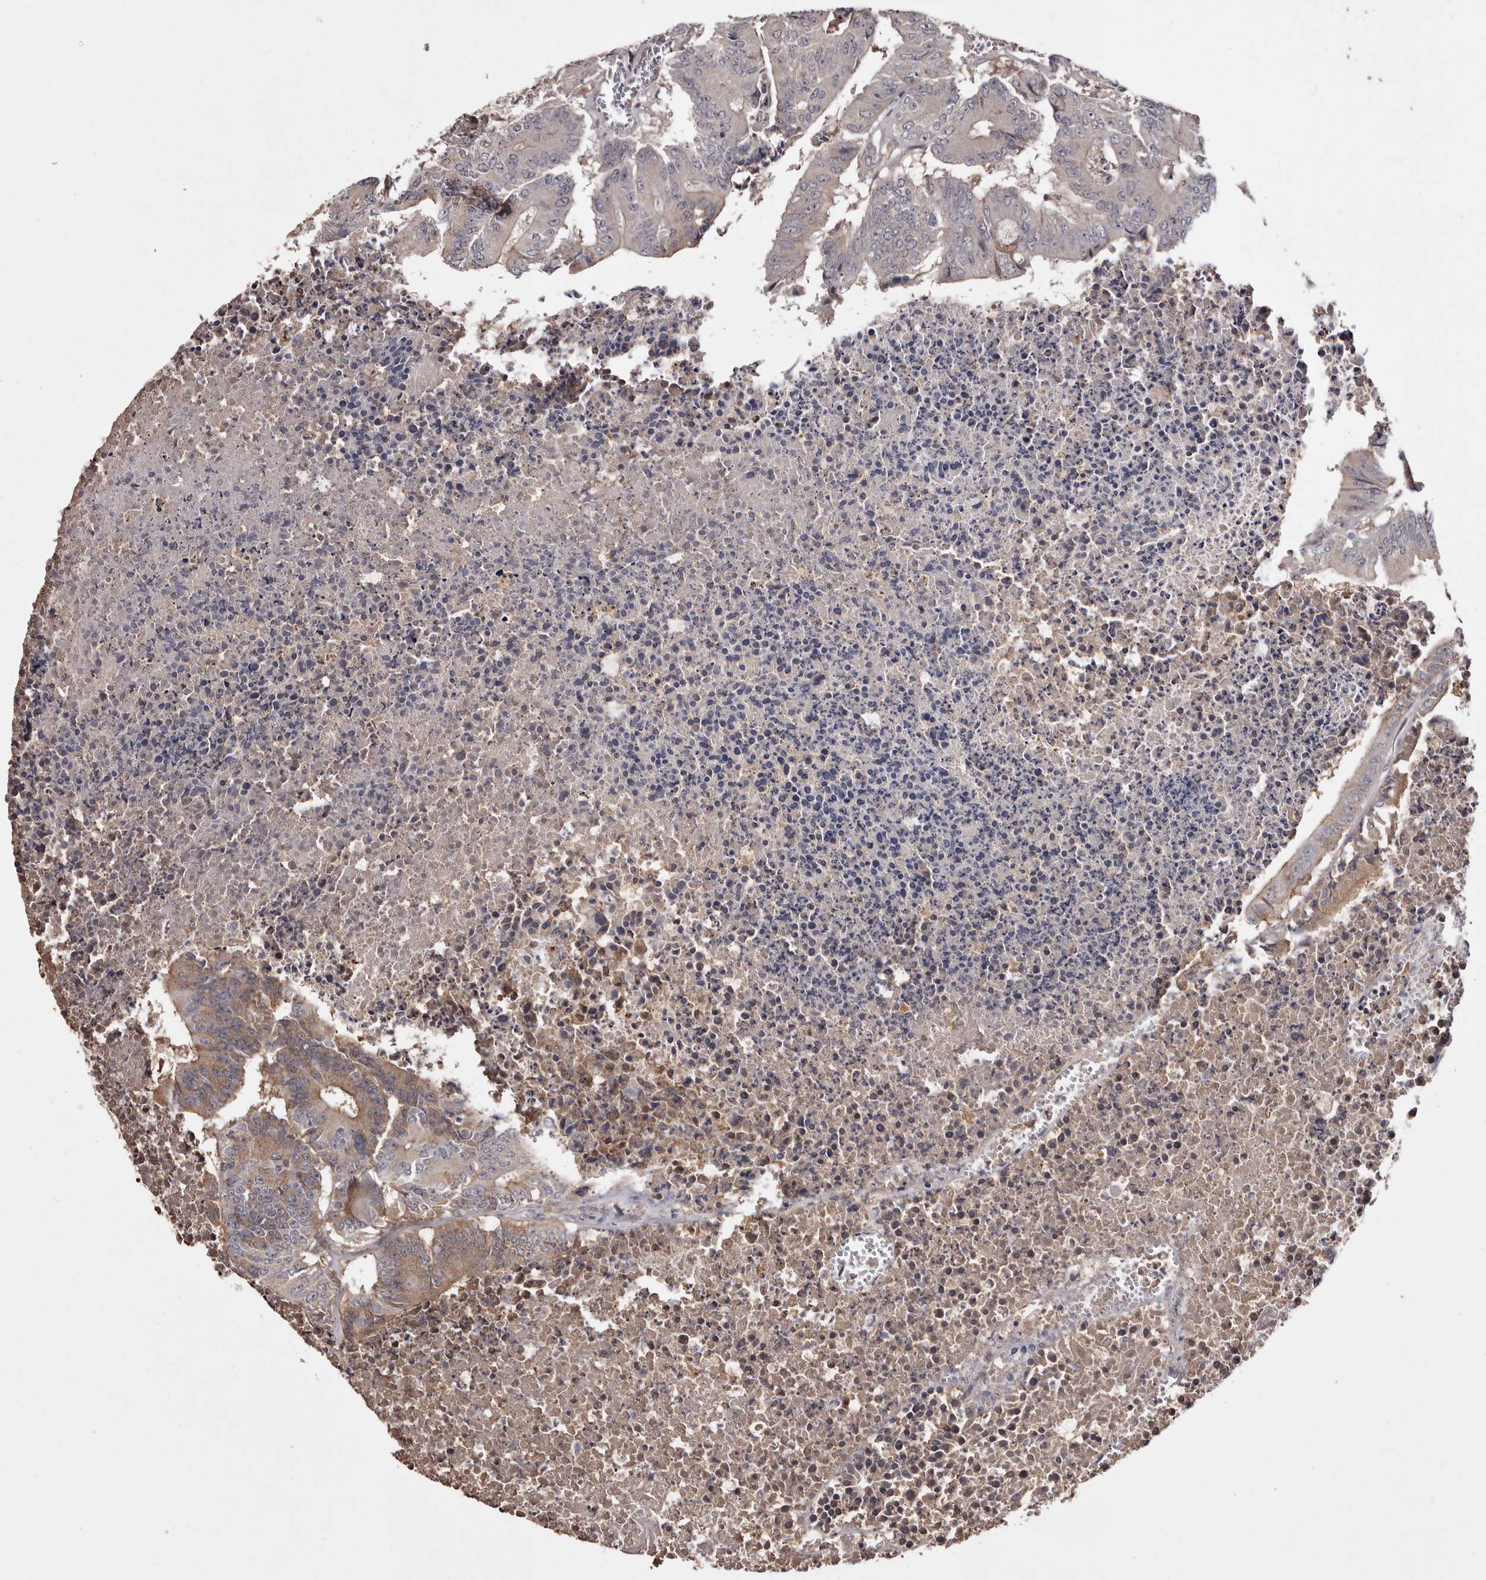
{"staining": {"intensity": "moderate", "quantity": "<25%", "location": "cytoplasmic/membranous"}, "tissue": "colorectal cancer", "cell_type": "Tumor cells", "image_type": "cancer", "snomed": [{"axis": "morphology", "description": "Adenocarcinoma, NOS"}, {"axis": "topography", "description": "Colon"}], "caption": "A high-resolution image shows immunohistochemistry (IHC) staining of colorectal cancer, which displays moderate cytoplasmic/membranous expression in approximately <25% of tumor cells.", "gene": "CYP1B1", "patient": {"sex": "male", "age": 87}}